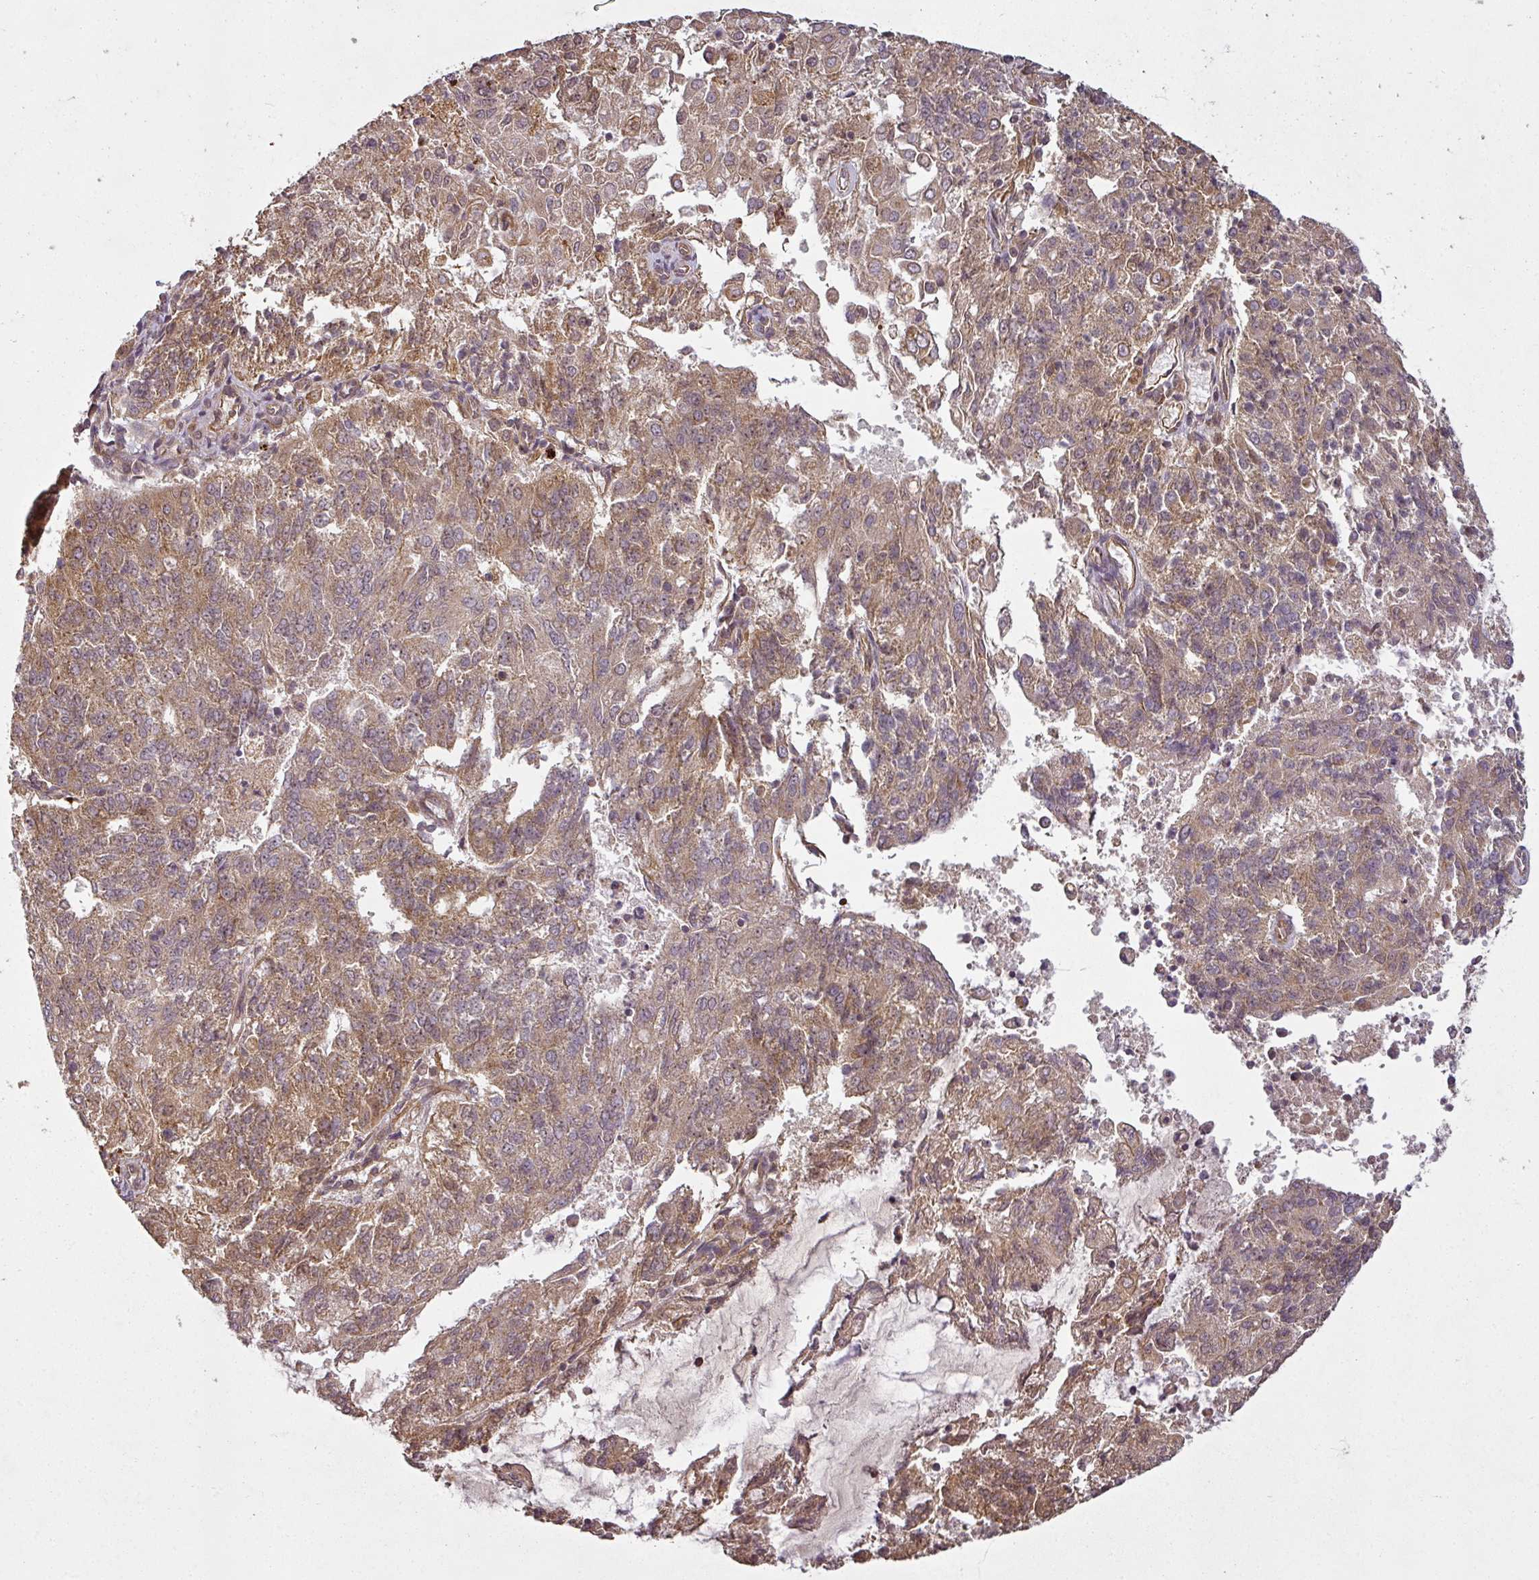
{"staining": {"intensity": "moderate", "quantity": ">75%", "location": "cytoplasmic/membranous"}, "tissue": "endometrial cancer", "cell_type": "Tumor cells", "image_type": "cancer", "snomed": [{"axis": "morphology", "description": "Adenocarcinoma, NOS"}, {"axis": "topography", "description": "Endometrium"}], "caption": "A medium amount of moderate cytoplasmic/membranous expression is identified in about >75% of tumor cells in adenocarcinoma (endometrial) tissue.", "gene": "DIMT1", "patient": {"sex": "female", "age": 82}}